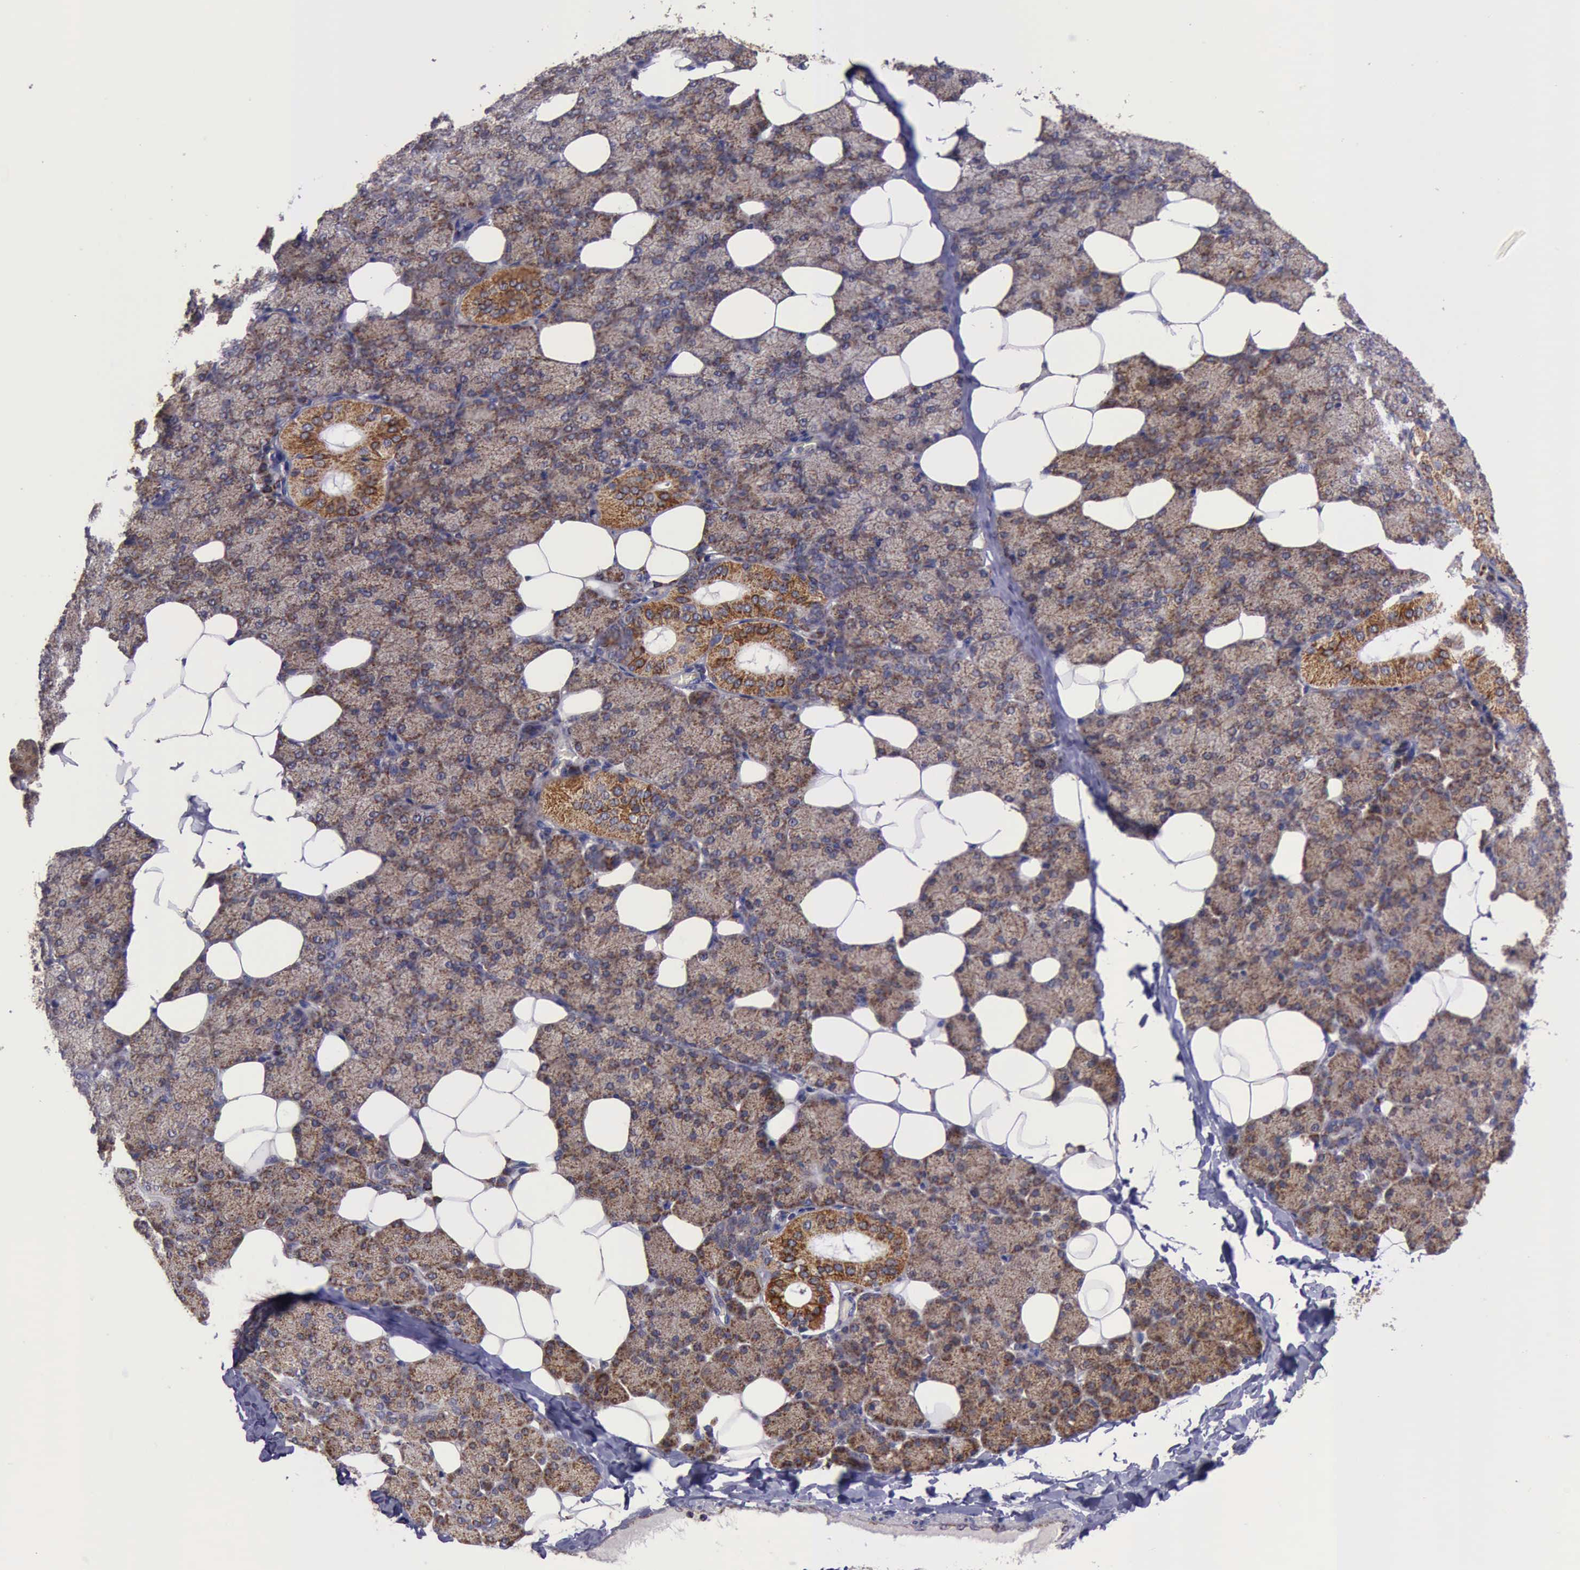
{"staining": {"intensity": "moderate", "quantity": ">75%", "location": "cytoplasmic/membranous"}, "tissue": "salivary gland", "cell_type": "Glandular cells", "image_type": "normal", "snomed": [{"axis": "morphology", "description": "Normal tissue, NOS"}, {"axis": "topography", "description": "Lymph node"}, {"axis": "topography", "description": "Salivary gland"}], "caption": "Immunohistochemistry staining of benign salivary gland, which reveals medium levels of moderate cytoplasmic/membranous expression in approximately >75% of glandular cells indicating moderate cytoplasmic/membranous protein staining. The staining was performed using DAB (brown) for protein detection and nuclei were counterstained in hematoxylin (blue).", "gene": "TXN2", "patient": {"sex": "male", "age": 8}}